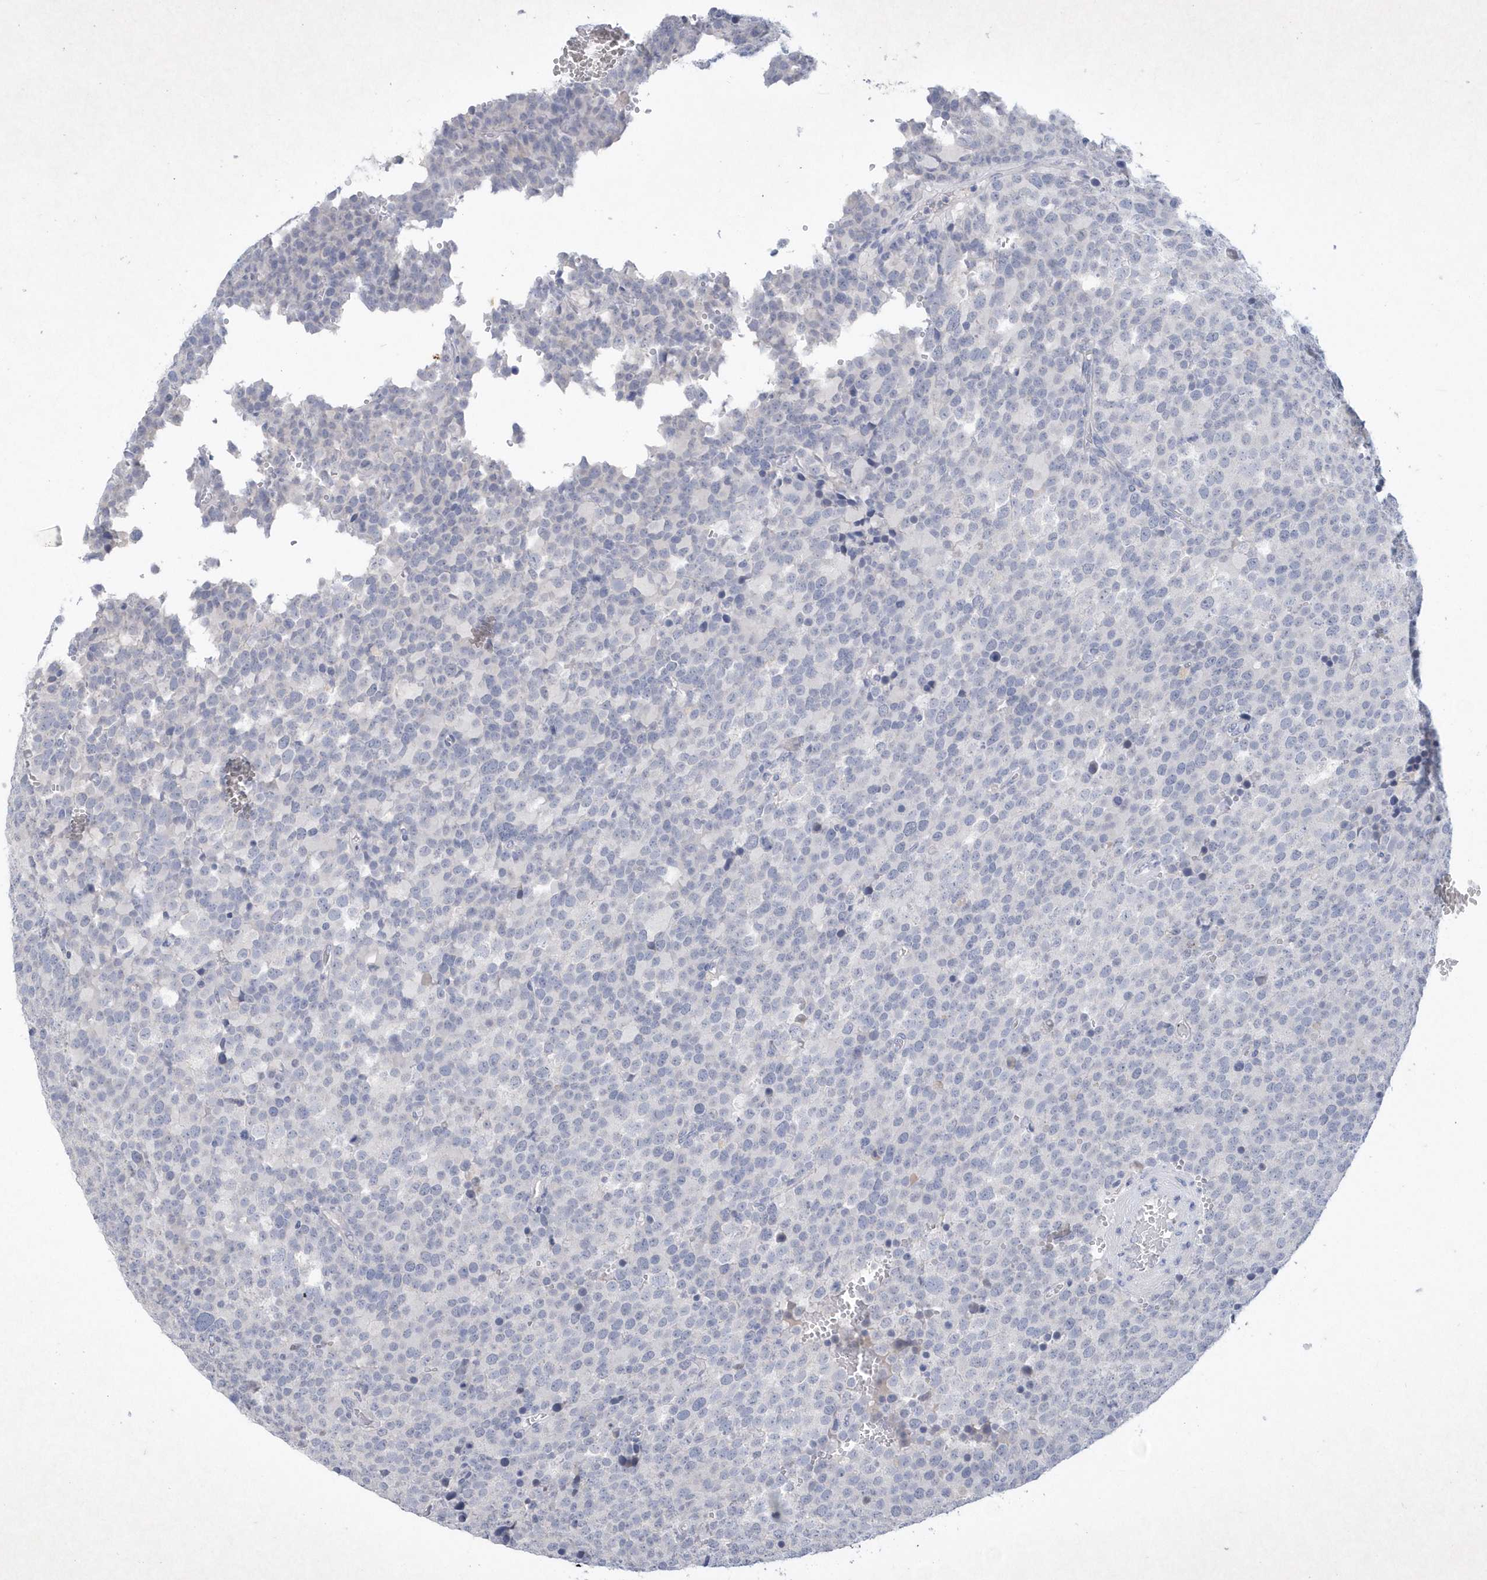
{"staining": {"intensity": "negative", "quantity": "none", "location": "none"}, "tissue": "testis cancer", "cell_type": "Tumor cells", "image_type": "cancer", "snomed": [{"axis": "morphology", "description": "Seminoma, NOS"}, {"axis": "topography", "description": "Testis"}], "caption": "An image of human testis seminoma is negative for staining in tumor cells.", "gene": "BHLHA15", "patient": {"sex": "male", "age": 71}}